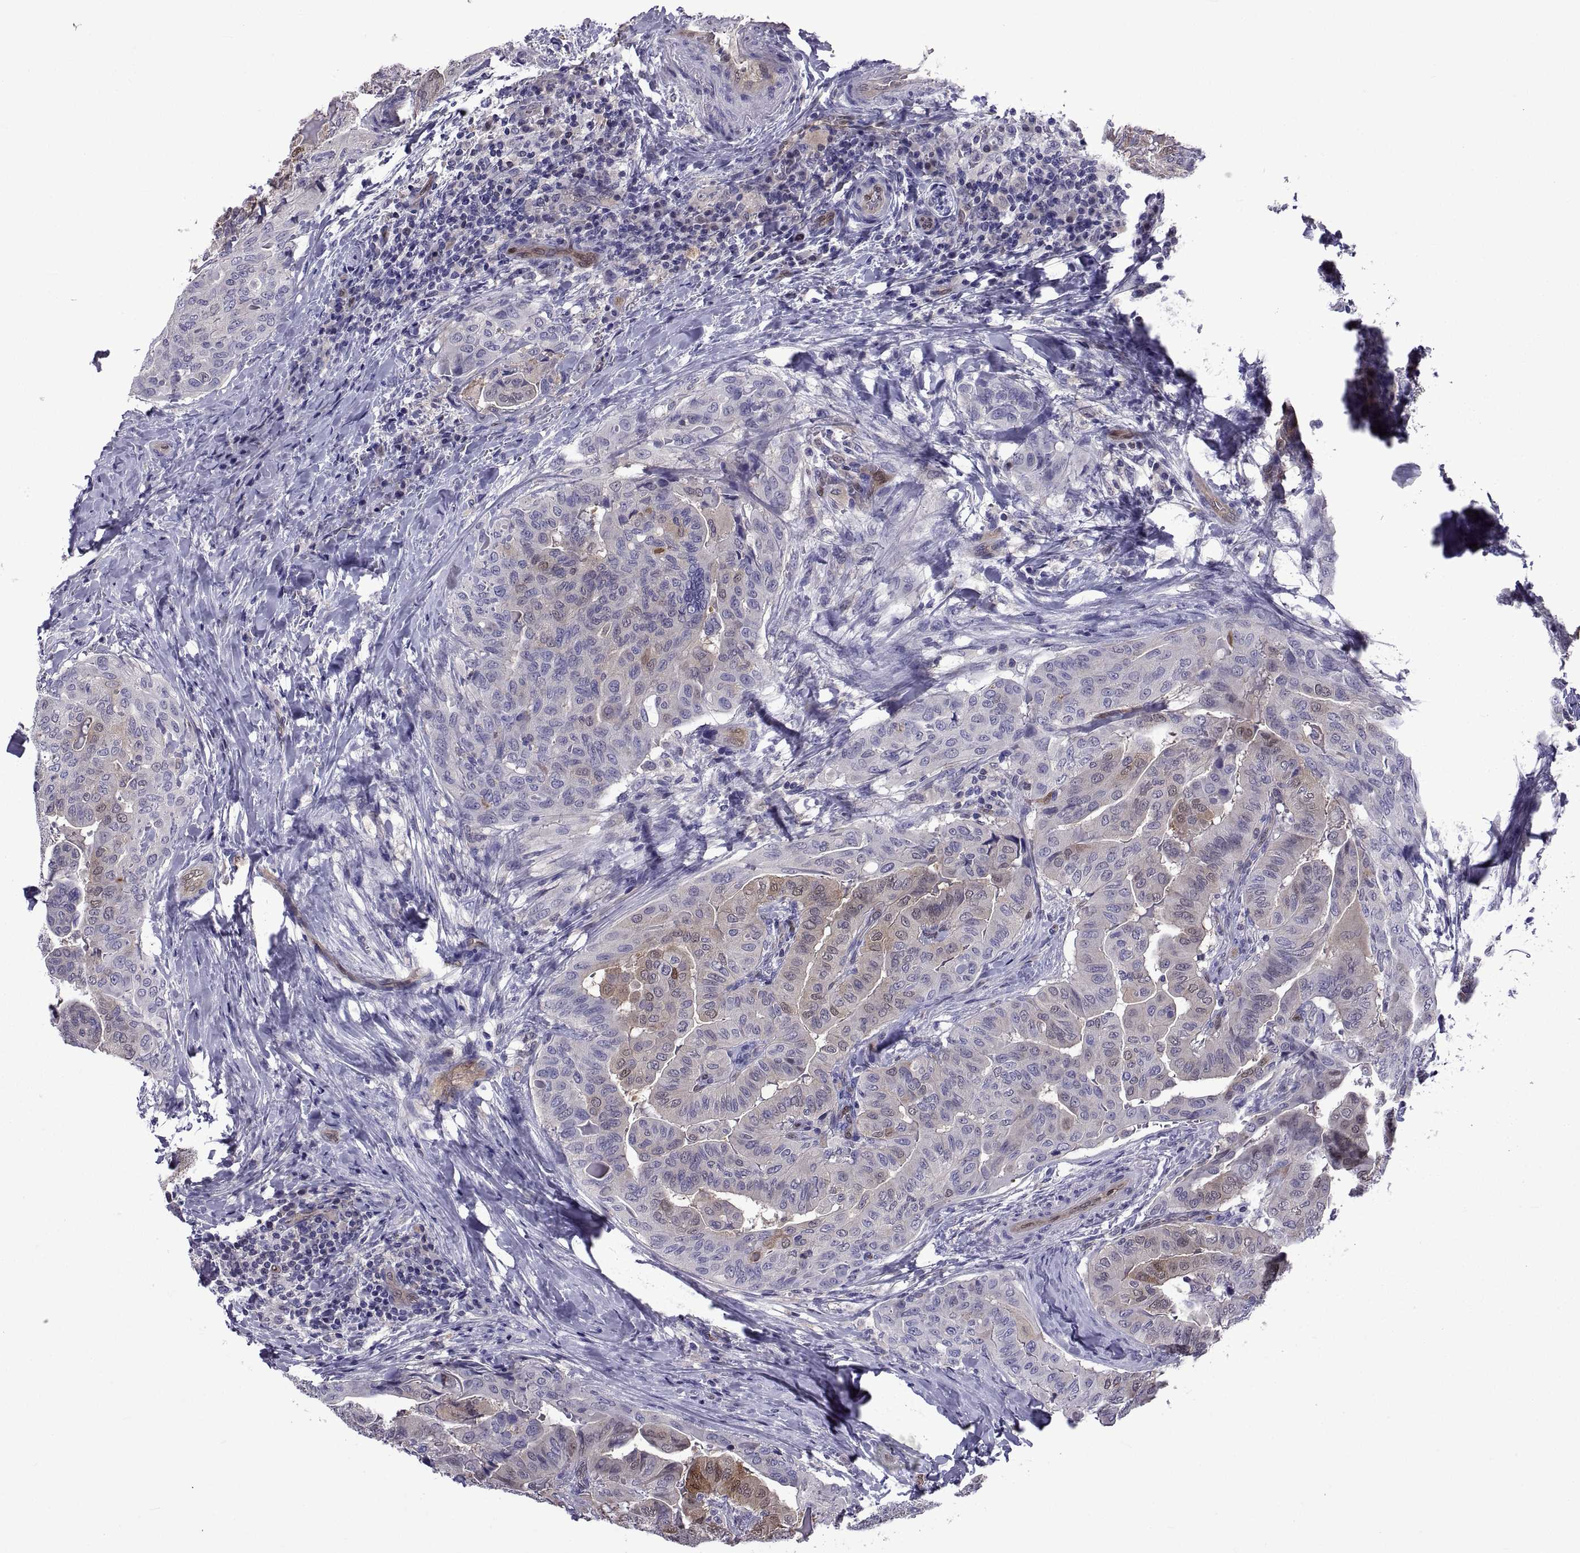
{"staining": {"intensity": "moderate", "quantity": "<25%", "location": "cytoplasmic/membranous"}, "tissue": "thyroid cancer", "cell_type": "Tumor cells", "image_type": "cancer", "snomed": [{"axis": "morphology", "description": "Papillary adenocarcinoma, NOS"}, {"axis": "topography", "description": "Thyroid gland"}], "caption": "DAB immunohistochemical staining of human papillary adenocarcinoma (thyroid) shows moderate cytoplasmic/membranous protein expression in approximately <25% of tumor cells.", "gene": "LCN9", "patient": {"sex": "female", "age": 68}}